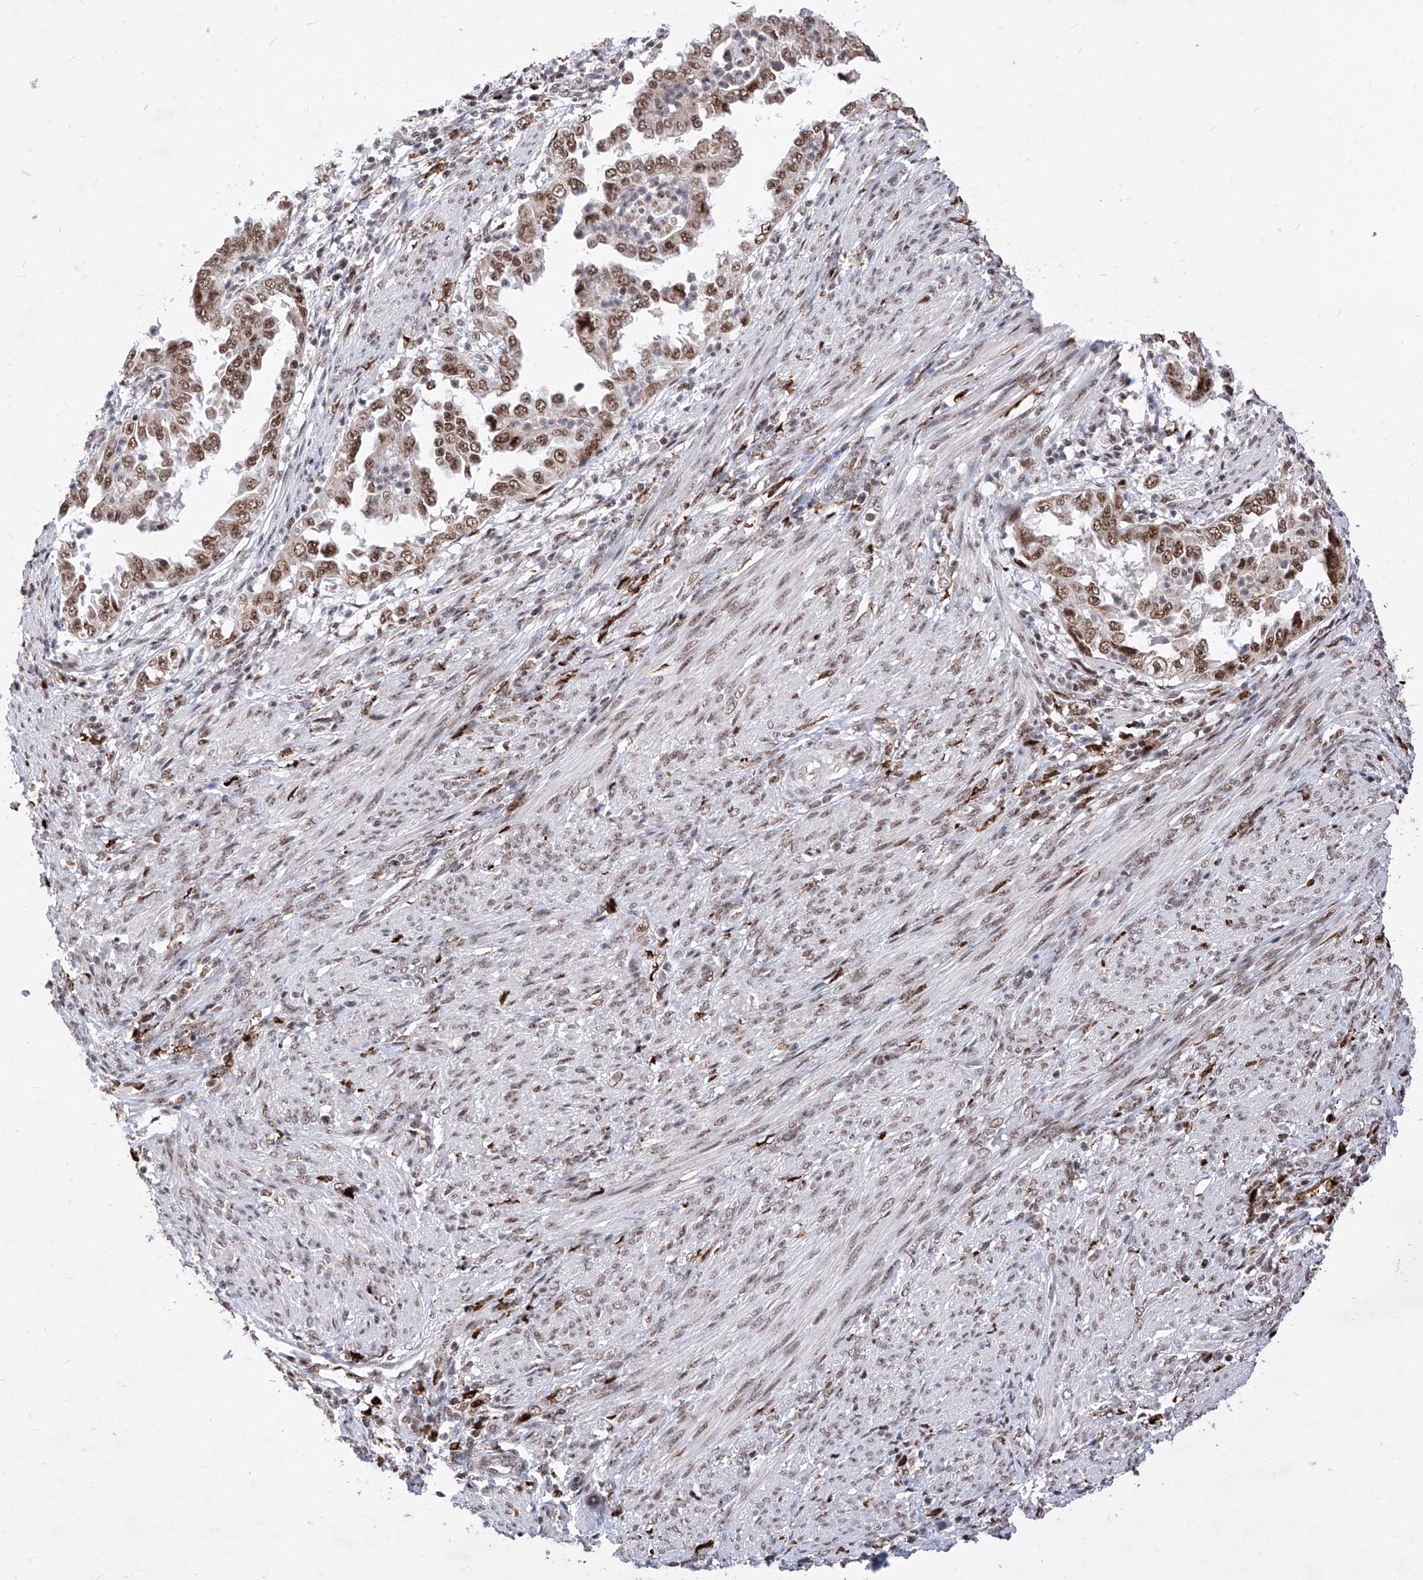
{"staining": {"intensity": "moderate", "quantity": ">75%", "location": "nuclear"}, "tissue": "endometrial cancer", "cell_type": "Tumor cells", "image_type": "cancer", "snomed": [{"axis": "morphology", "description": "Adenocarcinoma, NOS"}, {"axis": "topography", "description": "Endometrium"}], "caption": "Endometrial cancer tissue exhibits moderate nuclear staining in approximately >75% of tumor cells", "gene": "PHF5A", "patient": {"sex": "female", "age": 85}}